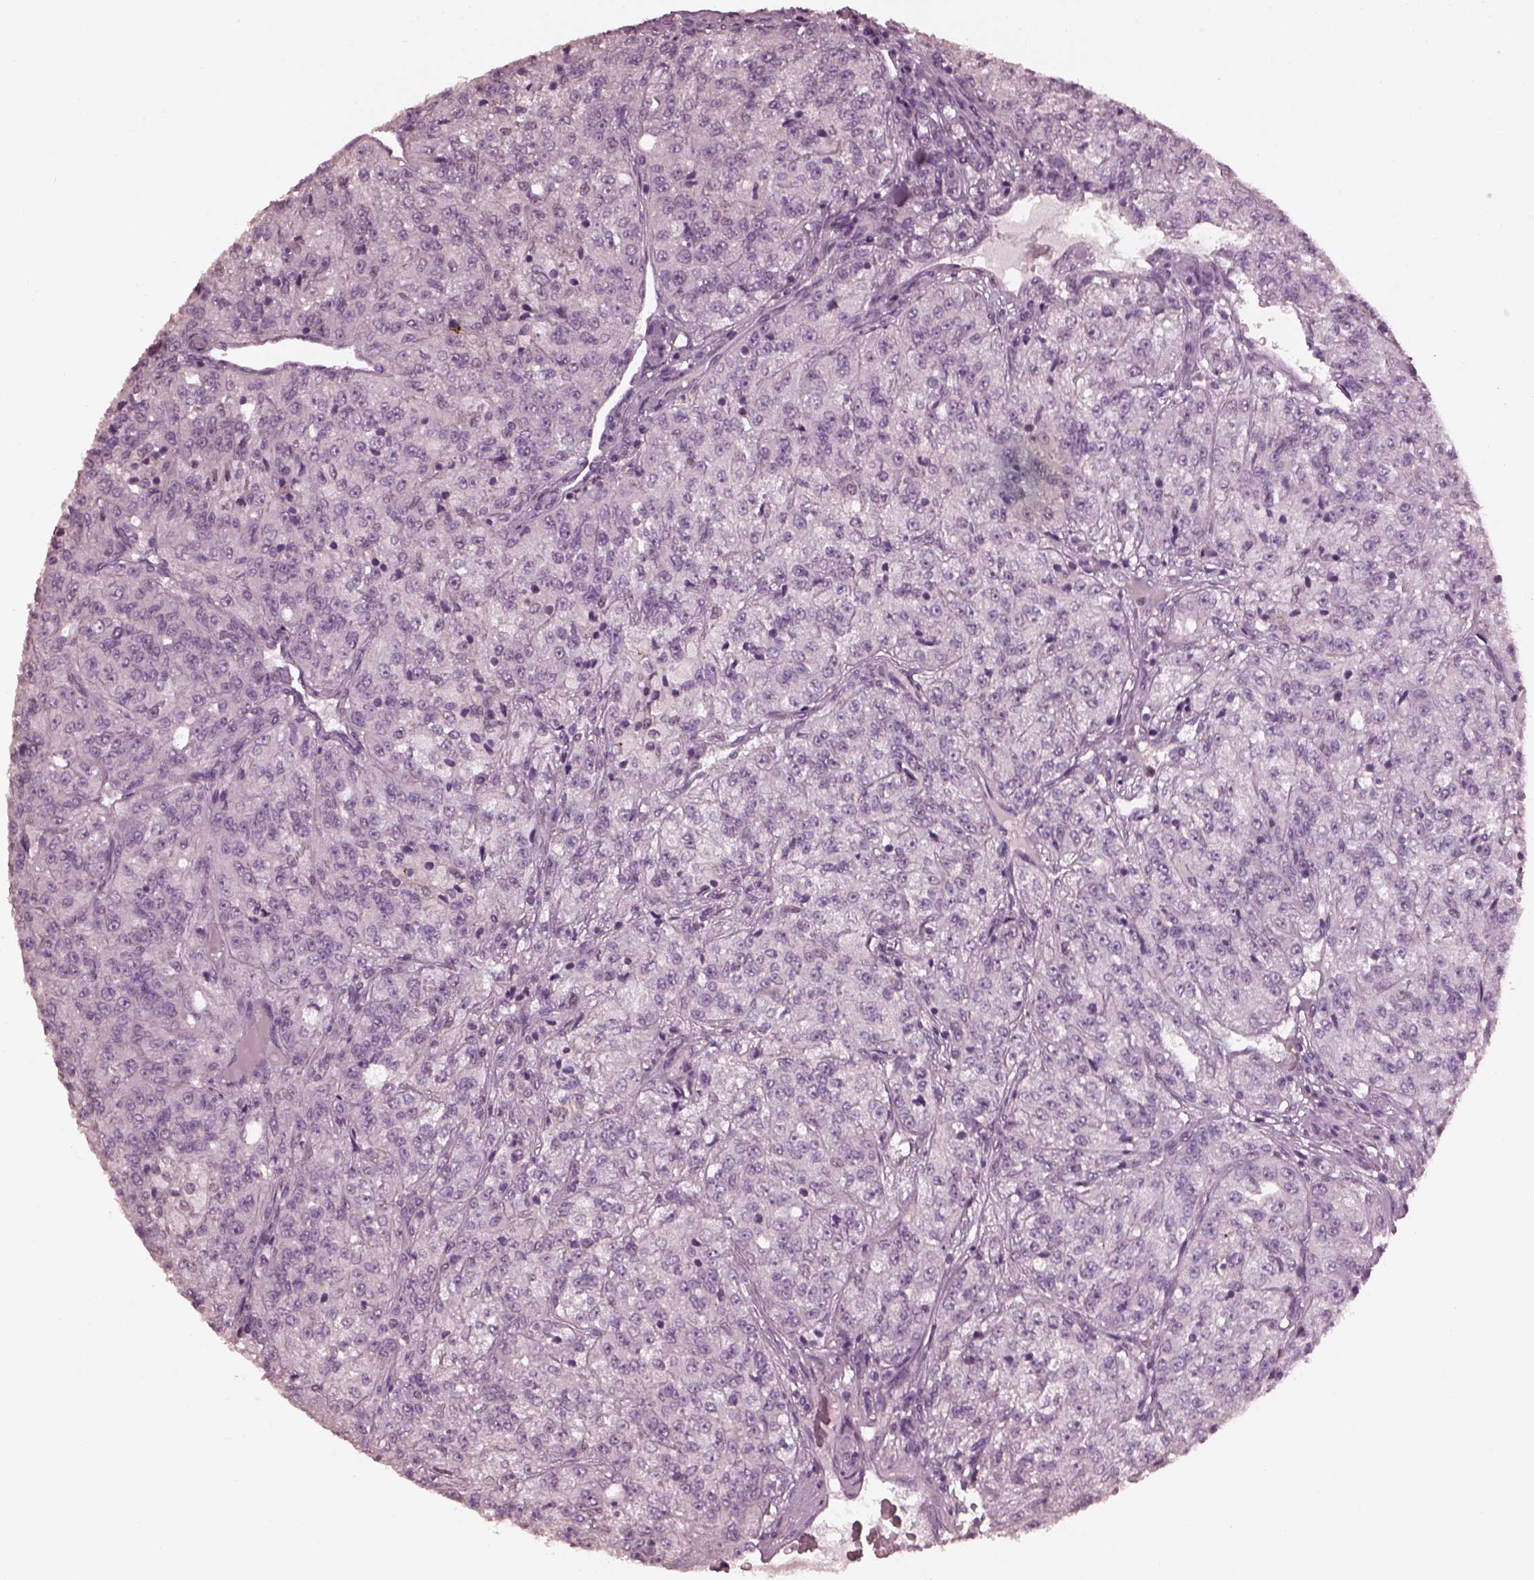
{"staining": {"intensity": "negative", "quantity": "none", "location": "none"}, "tissue": "renal cancer", "cell_type": "Tumor cells", "image_type": "cancer", "snomed": [{"axis": "morphology", "description": "Adenocarcinoma, NOS"}, {"axis": "topography", "description": "Kidney"}], "caption": "High magnification brightfield microscopy of renal cancer (adenocarcinoma) stained with DAB (3,3'-diaminobenzidine) (brown) and counterstained with hematoxylin (blue): tumor cells show no significant positivity. (Immunohistochemistry, brightfield microscopy, high magnification).", "gene": "TSKS", "patient": {"sex": "female", "age": 63}}